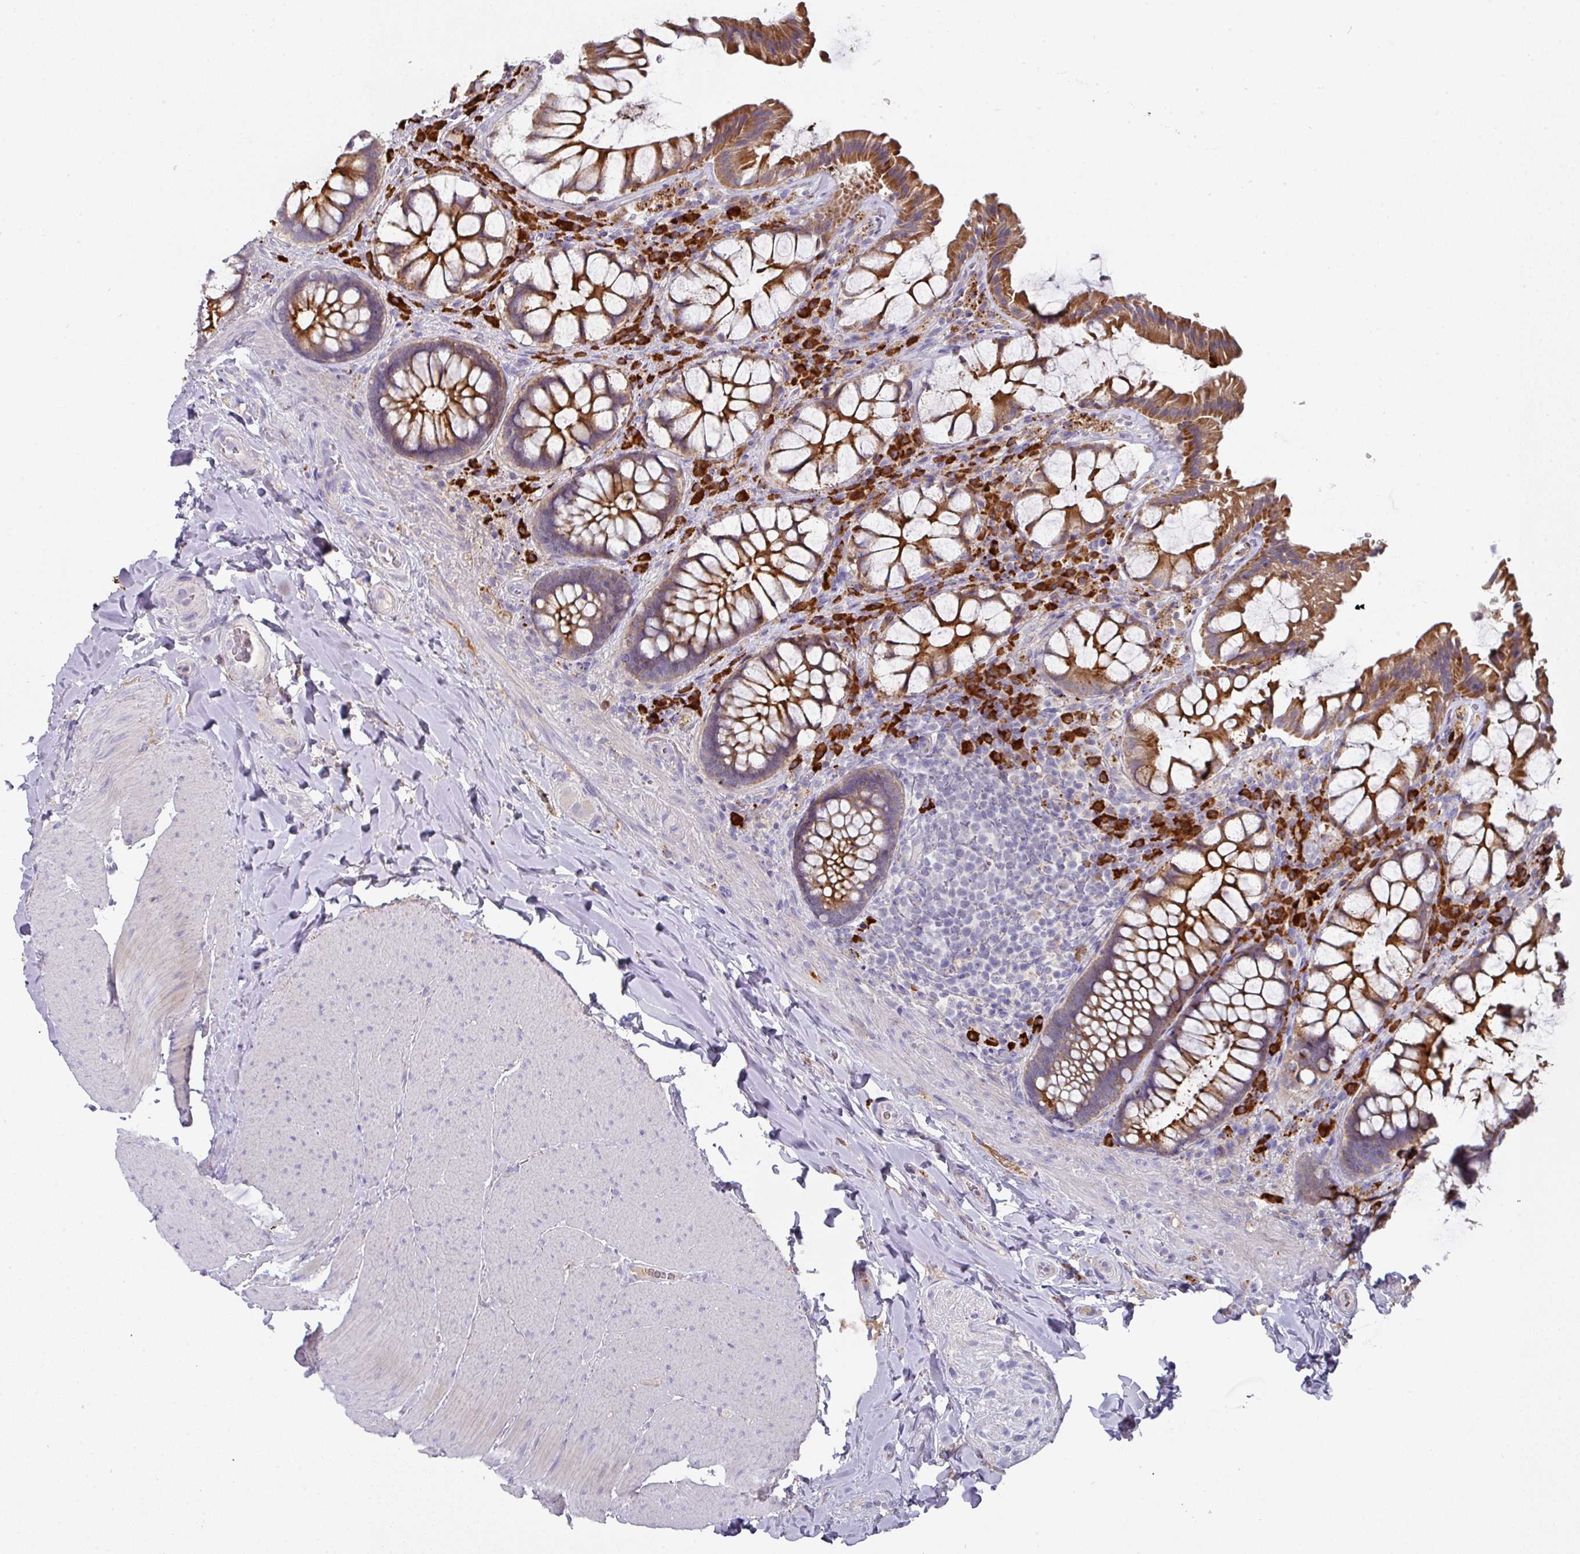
{"staining": {"intensity": "moderate", "quantity": ">75%", "location": "cytoplasmic/membranous"}, "tissue": "rectum", "cell_type": "Glandular cells", "image_type": "normal", "snomed": [{"axis": "morphology", "description": "Normal tissue, NOS"}, {"axis": "topography", "description": "Rectum"}], "caption": "Immunohistochemical staining of normal rectum demonstrates medium levels of moderate cytoplasmic/membranous expression in approximately >75% of glandular cells. Using DAB (3,3'-diaminobenzidine) (brown) and hematoxylin (blue) stains, captured at high magnification using brightfield microscopy.", "gene": "IL4R", "patient": {"sex": "female", "age": 58}}